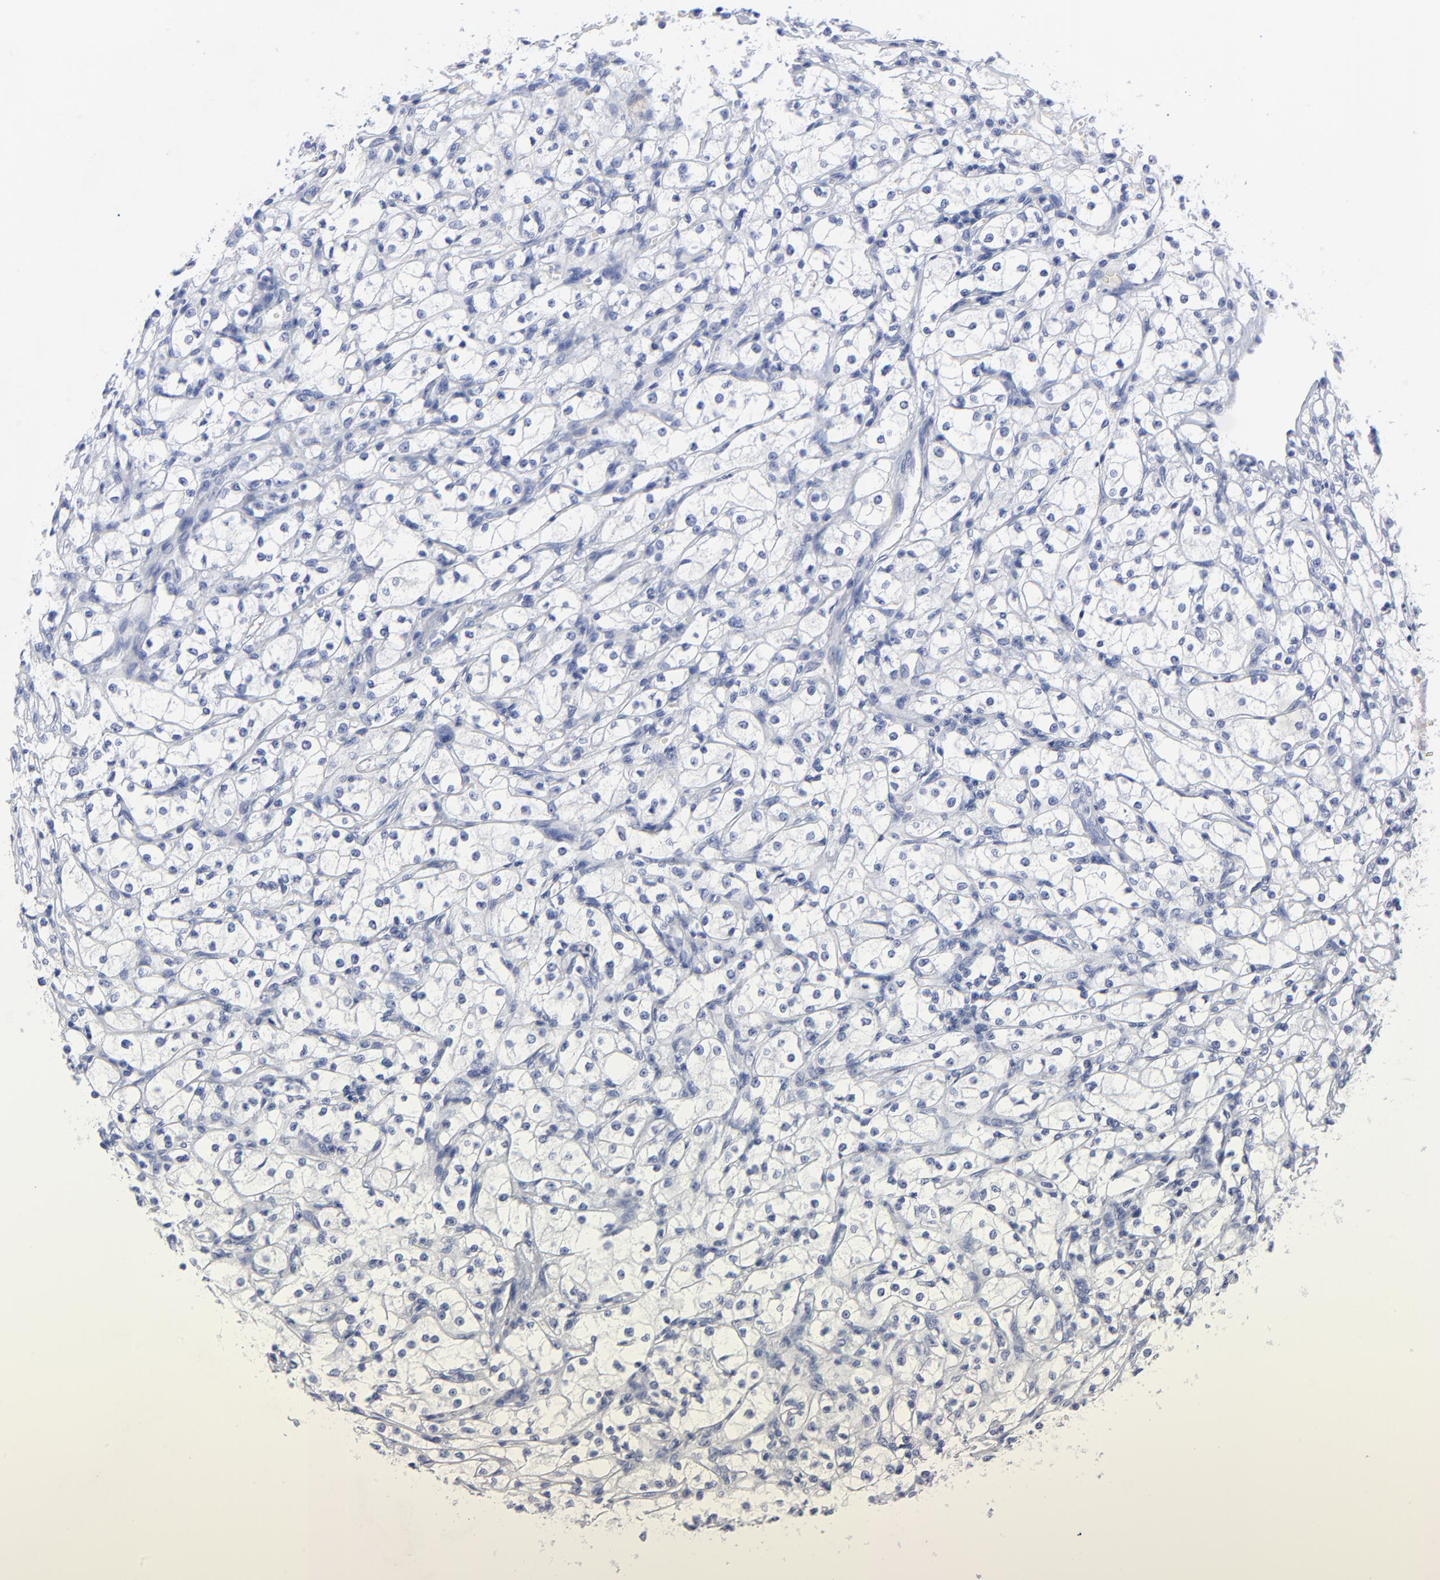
{"staining": {"intensity": "negative", "quantity": "none", "location": "none"}, "tissue": "renal cancer", "cell_type": "Tumor cells", "image_type": "cancer", "snomed": [{"axis": "morphology", "description": "Adenocarcinoma, NOS"}, {"axis": "topography", "description": "Kidney"}], "caption": "Immunohistochemistry (IHC) of renal adenocarcinoma shows no positivity in tumor cells. (Stains: DAB (3,3'-diaminobenzidine) immunohistochemistry with hematoxylin counter stain, Microscopy: brightfield microscopy at high magnification).", "gene": "CNTN3", "patient": {"sex": "male", "age": 61}}